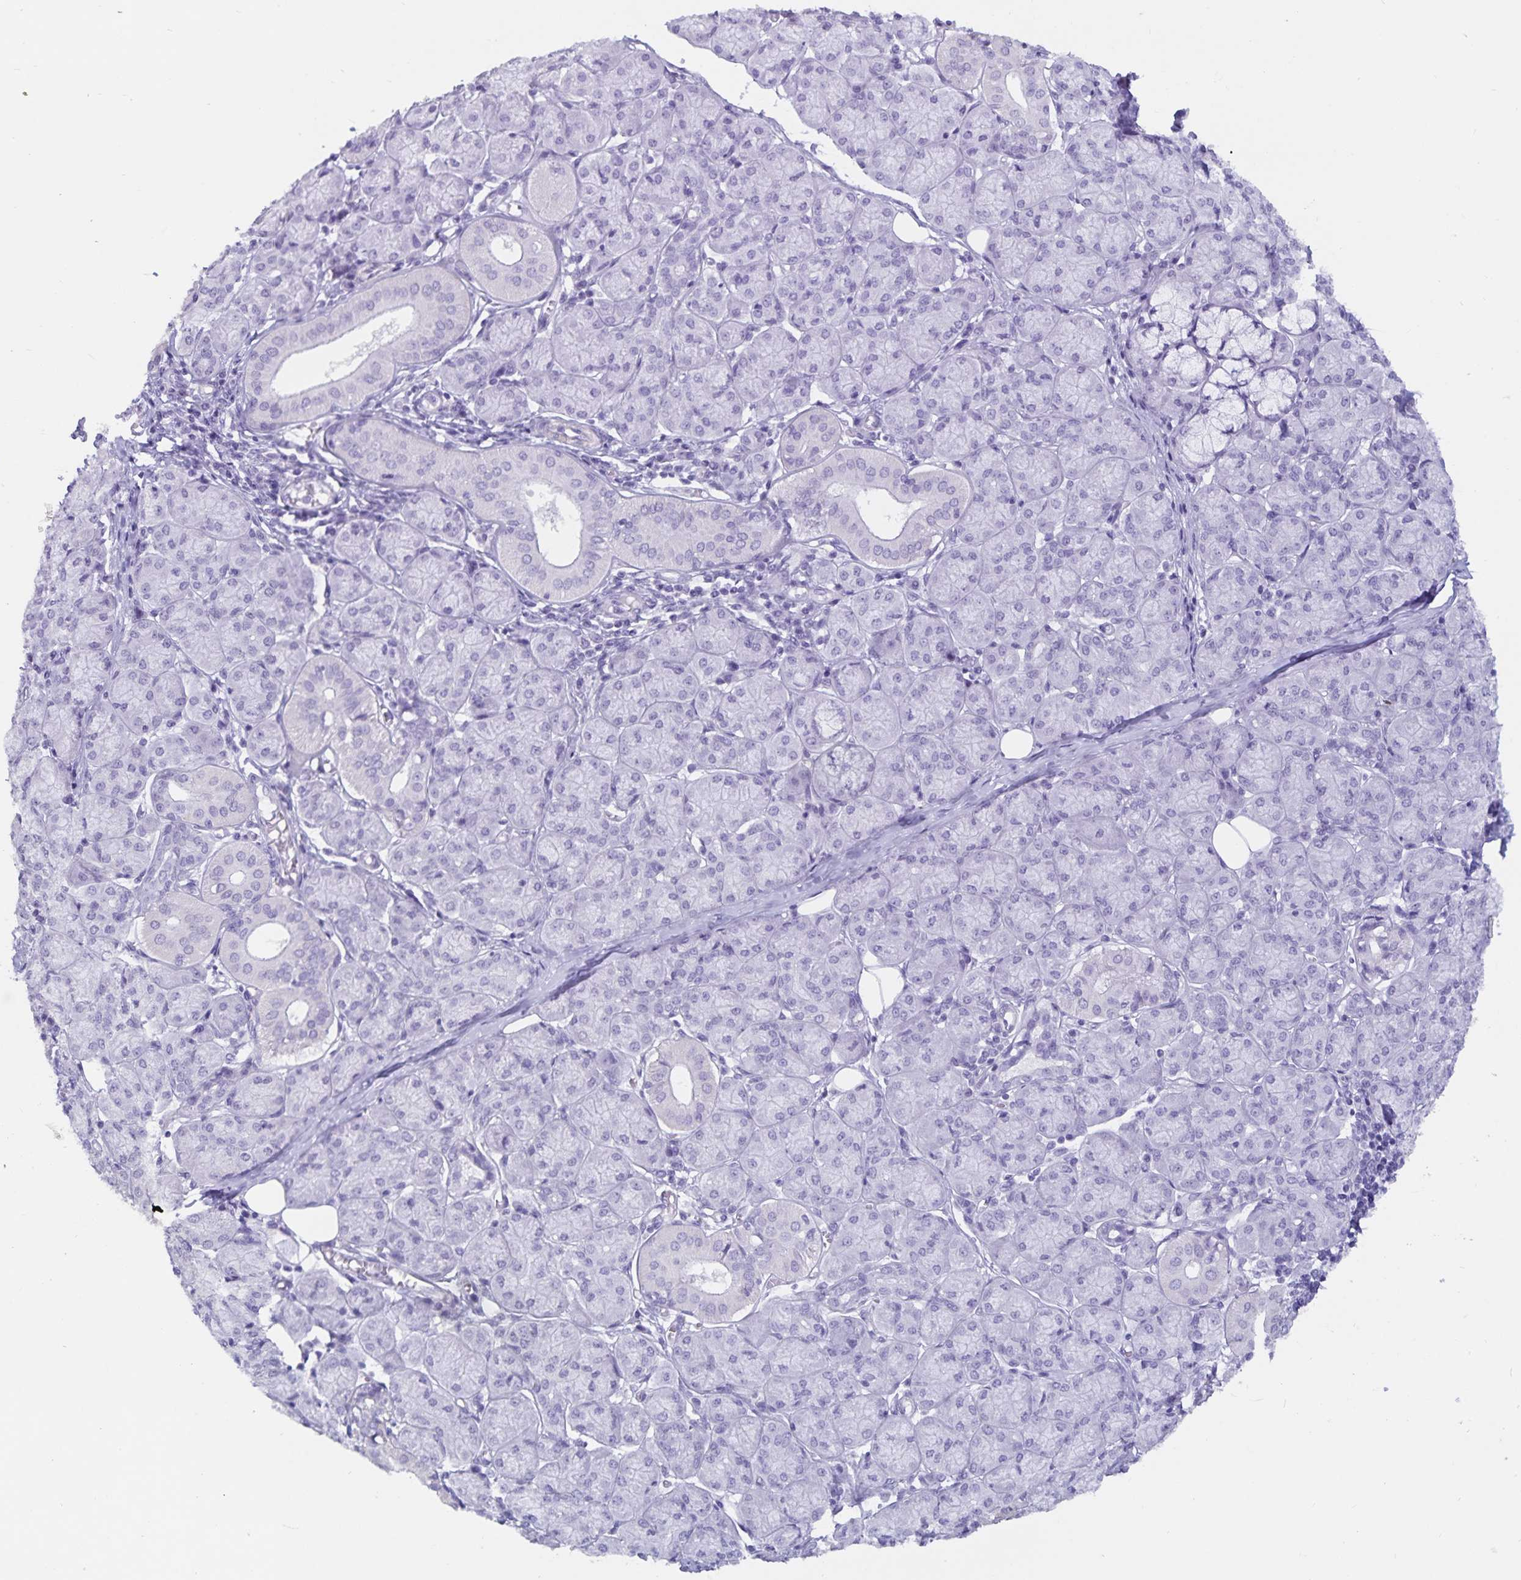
{"staining": {"intensity": "negative", "quantity": "none", "location": "none"}, "tissue": "salivary gland", "cell_type": "Glandular cells", "image_type": "normal", "snomed": [{"axis": "morphology", "description": "Normal tissue, NOS"}, {"axis": "morphology", "description": "Inflammation, NOS"}, {"axis": "topography", "description": "Lymph node"}, {"axis": "topography", "description": "Salivary gland"}], "caption": "This is an IHC photomicrograph of unremarkable salivary gland. There is no positivity in glandular cells.", "gene": "GPR137", "patient": {"sex": "male", "age": 3}}